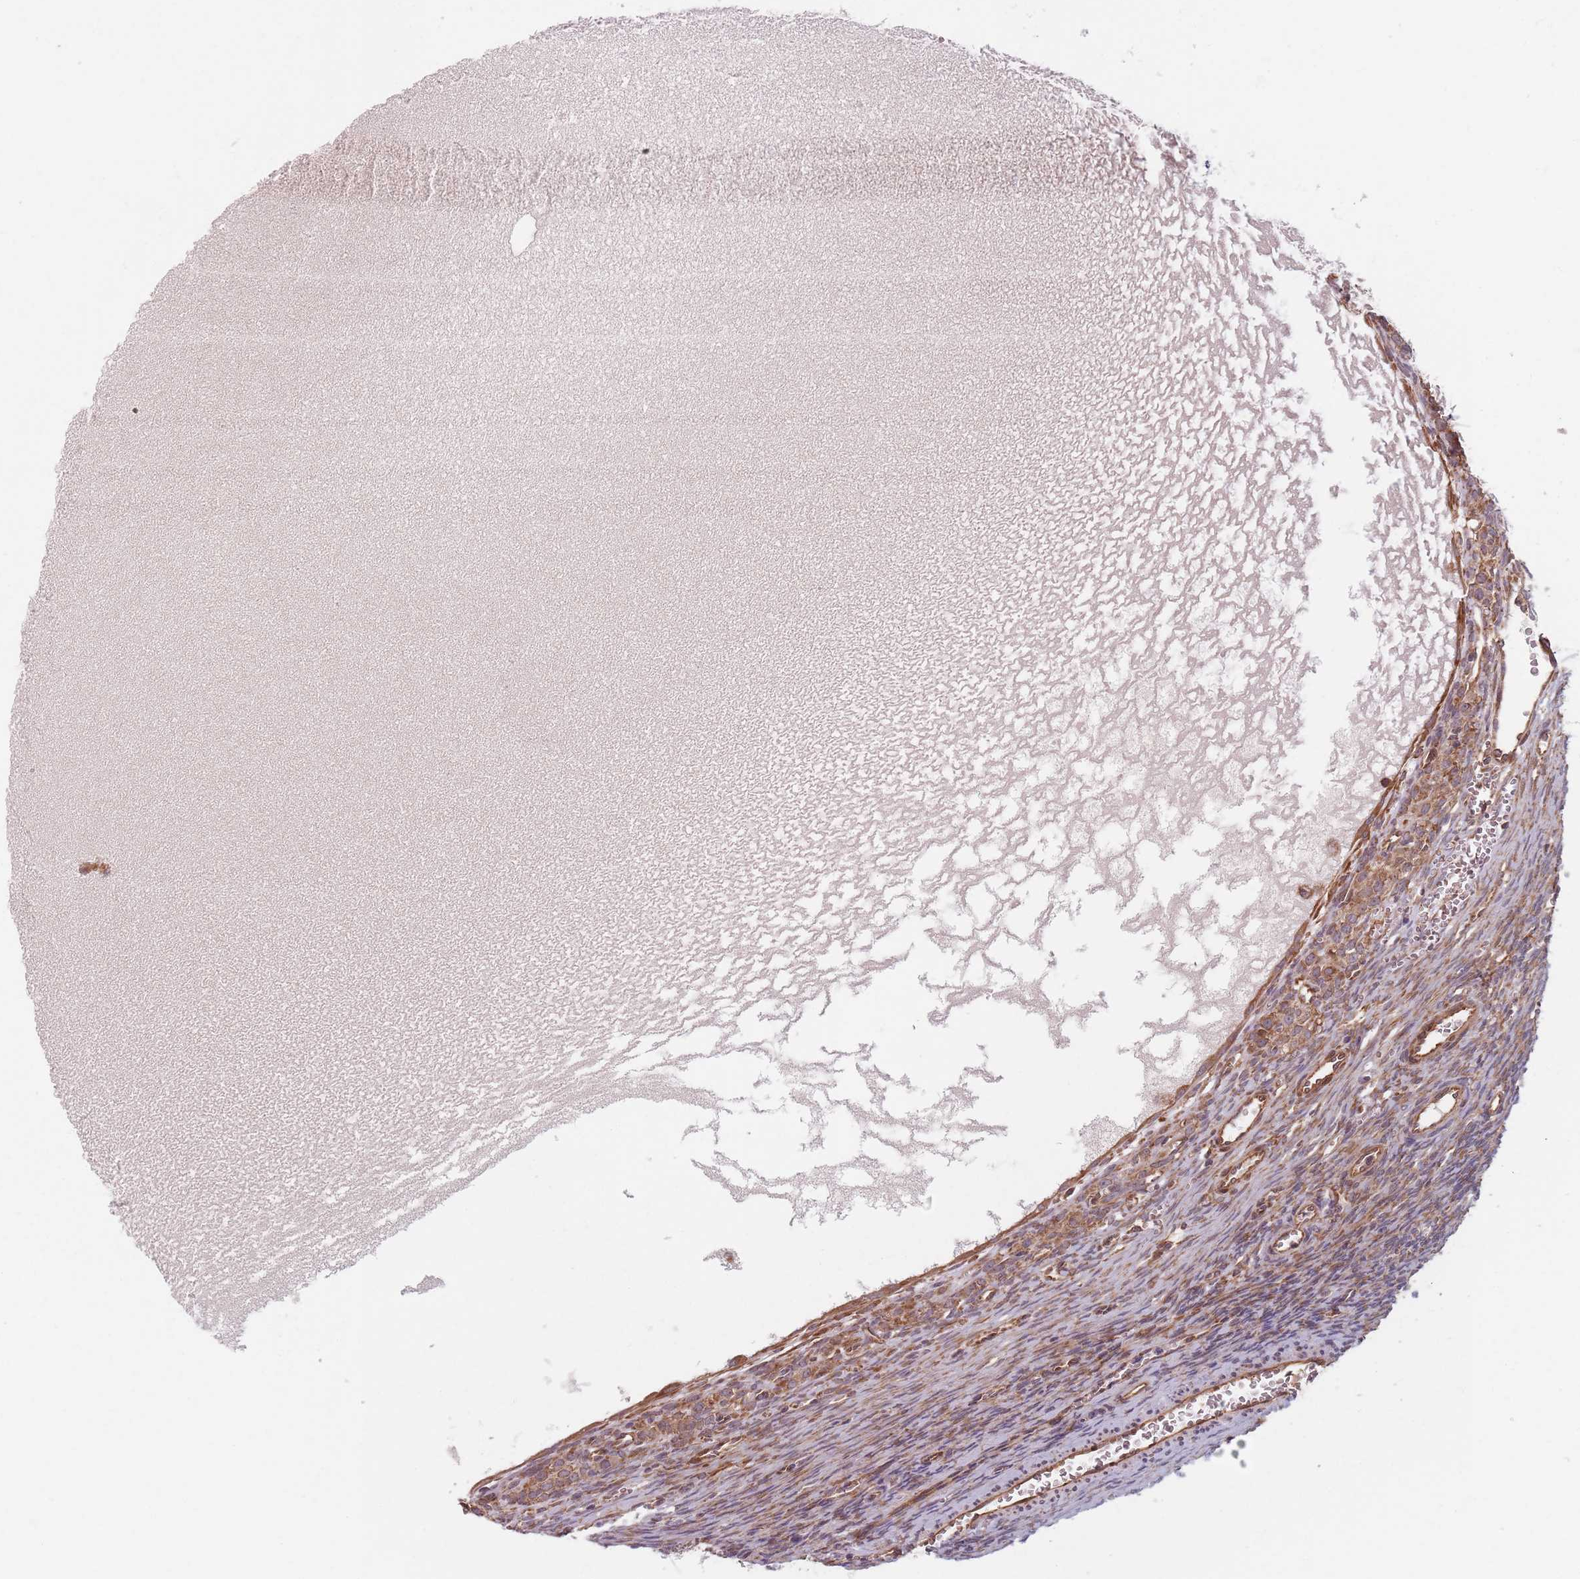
{"staining": {"intensity": "weak", "quantity": "25%-75%", "location": "cytoplasmic/membranous"}, "tissue": "ovary", "cell_type": "Ovarian stroma cells", "image_type": "normal", "snomed": [{"axis": "morphology", "description": "Normal tissue, NOS"}, {"axis": "topography", "description": "Ovary"}], "caption": "High-power microscopy captured an immunohistochemistry (IHC) image of unremarkable ovary, revealing weak cytoplasmic/membranous expression in about 25%-75% of ovarian stroma cells. The protein is stained brown, and the nuclei are stained in blue (DAB IHC with brightfield microscopy, high magnification).", "gene": "NOTCH3", "patient": {"sex": "female", "age": 39}}